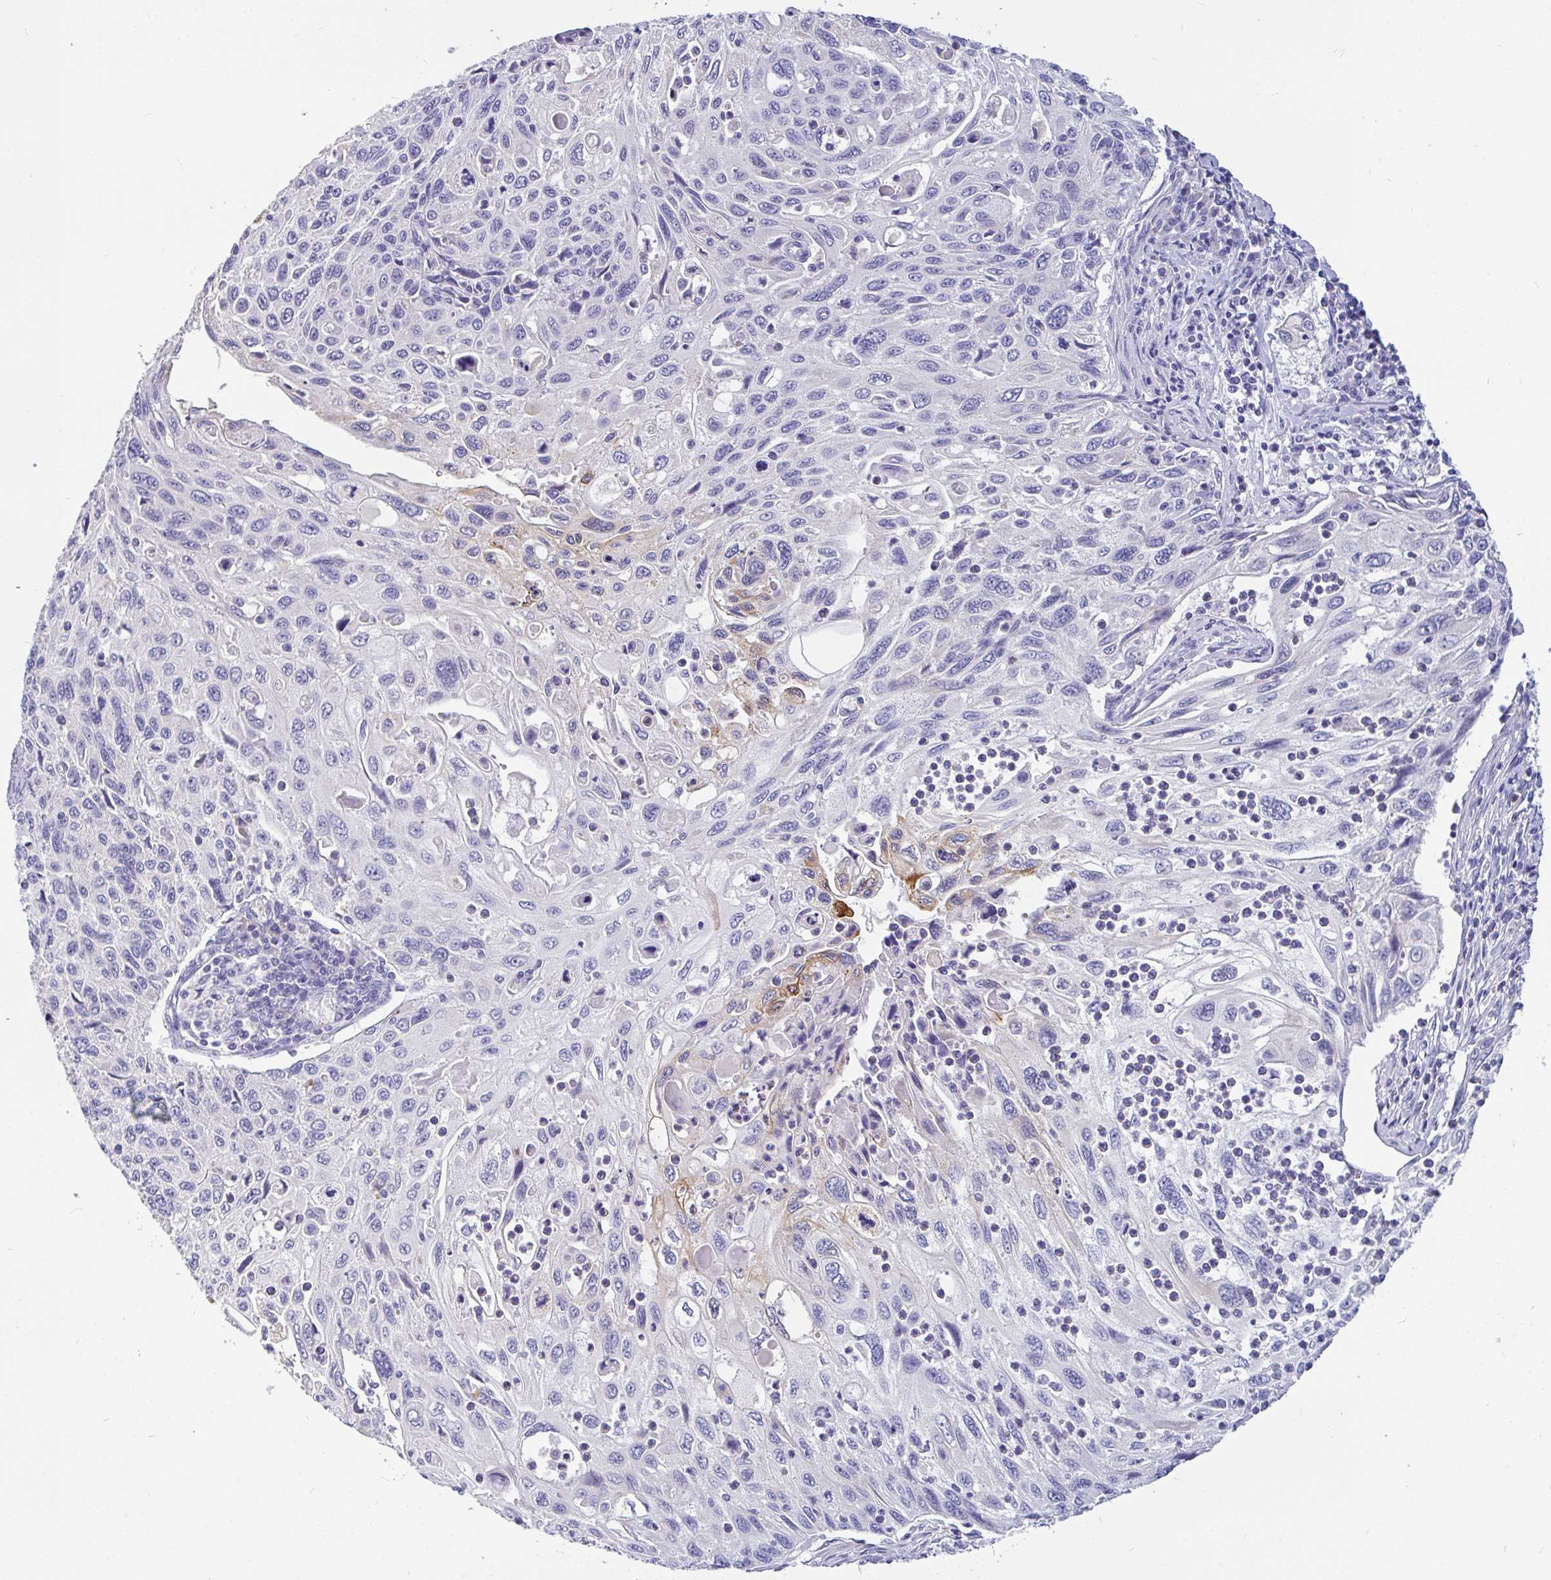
{"staining": {"intensity": "moderate", "quantity": "<25%", "location": "cytoplasmic/membranous"}, "tissue": "cervical cancer", "cell_type": "Tumor cells", "image_type": "cancer", "snomed": [{"axis": "morphology", "description": "Squamous cell carcinoma, NOS"}, {"axis": "topography", "description": "Cervix"}], "caption": "DAB (3,3'-diaminobenzidine) immunohistochemical staining of human cervical squamous cell carcinoma shows moderate cytoplasmic/membranous protein positivity in approximately <25% of tumor cells.", "gene": "INTS5", "patient": {"sex": "female", "age": 70}}